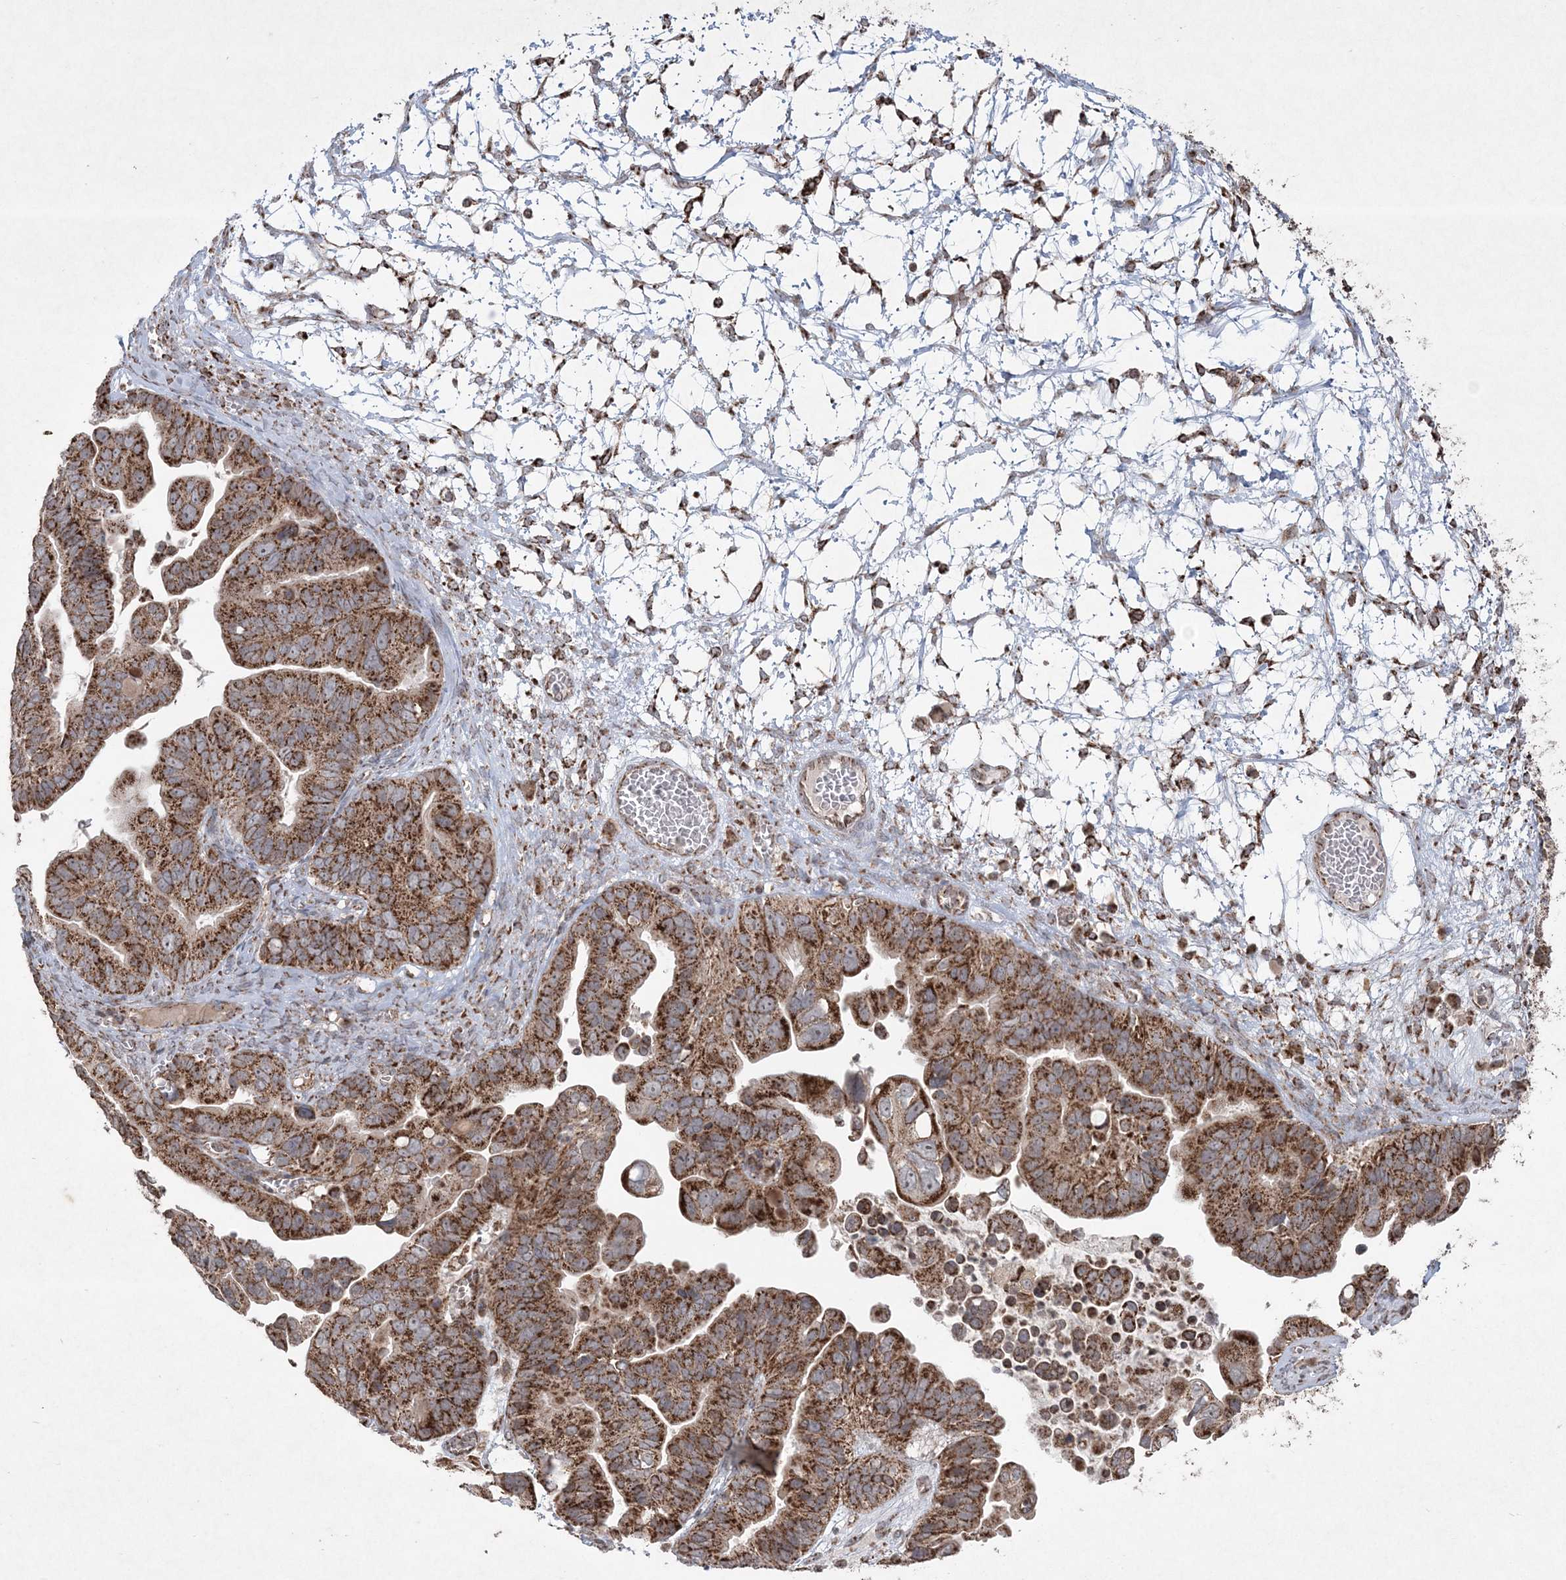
{"staining": {"intensity": "strong", "quantity": ">75%", "location": "cytoplasmic/membranous"}, "tissue": "ovarian cancer", "cell_type": "Tumor cells", "image_type": "cancer", "snomed": [{"axis": "morphology", "description": "Cystadenocarcinoma, serous, NOS"}, {"axis": "topography", "description": "Ovary"}], "caption": "A high-resolution image shows immunohistochemistry staining of ovarian cancer, which displays strong cytoplasmic/membranous staining in about >75% of tumor cells.", "gene": "LRPPRC", "patient": {"sex": "female", "age": 56}}